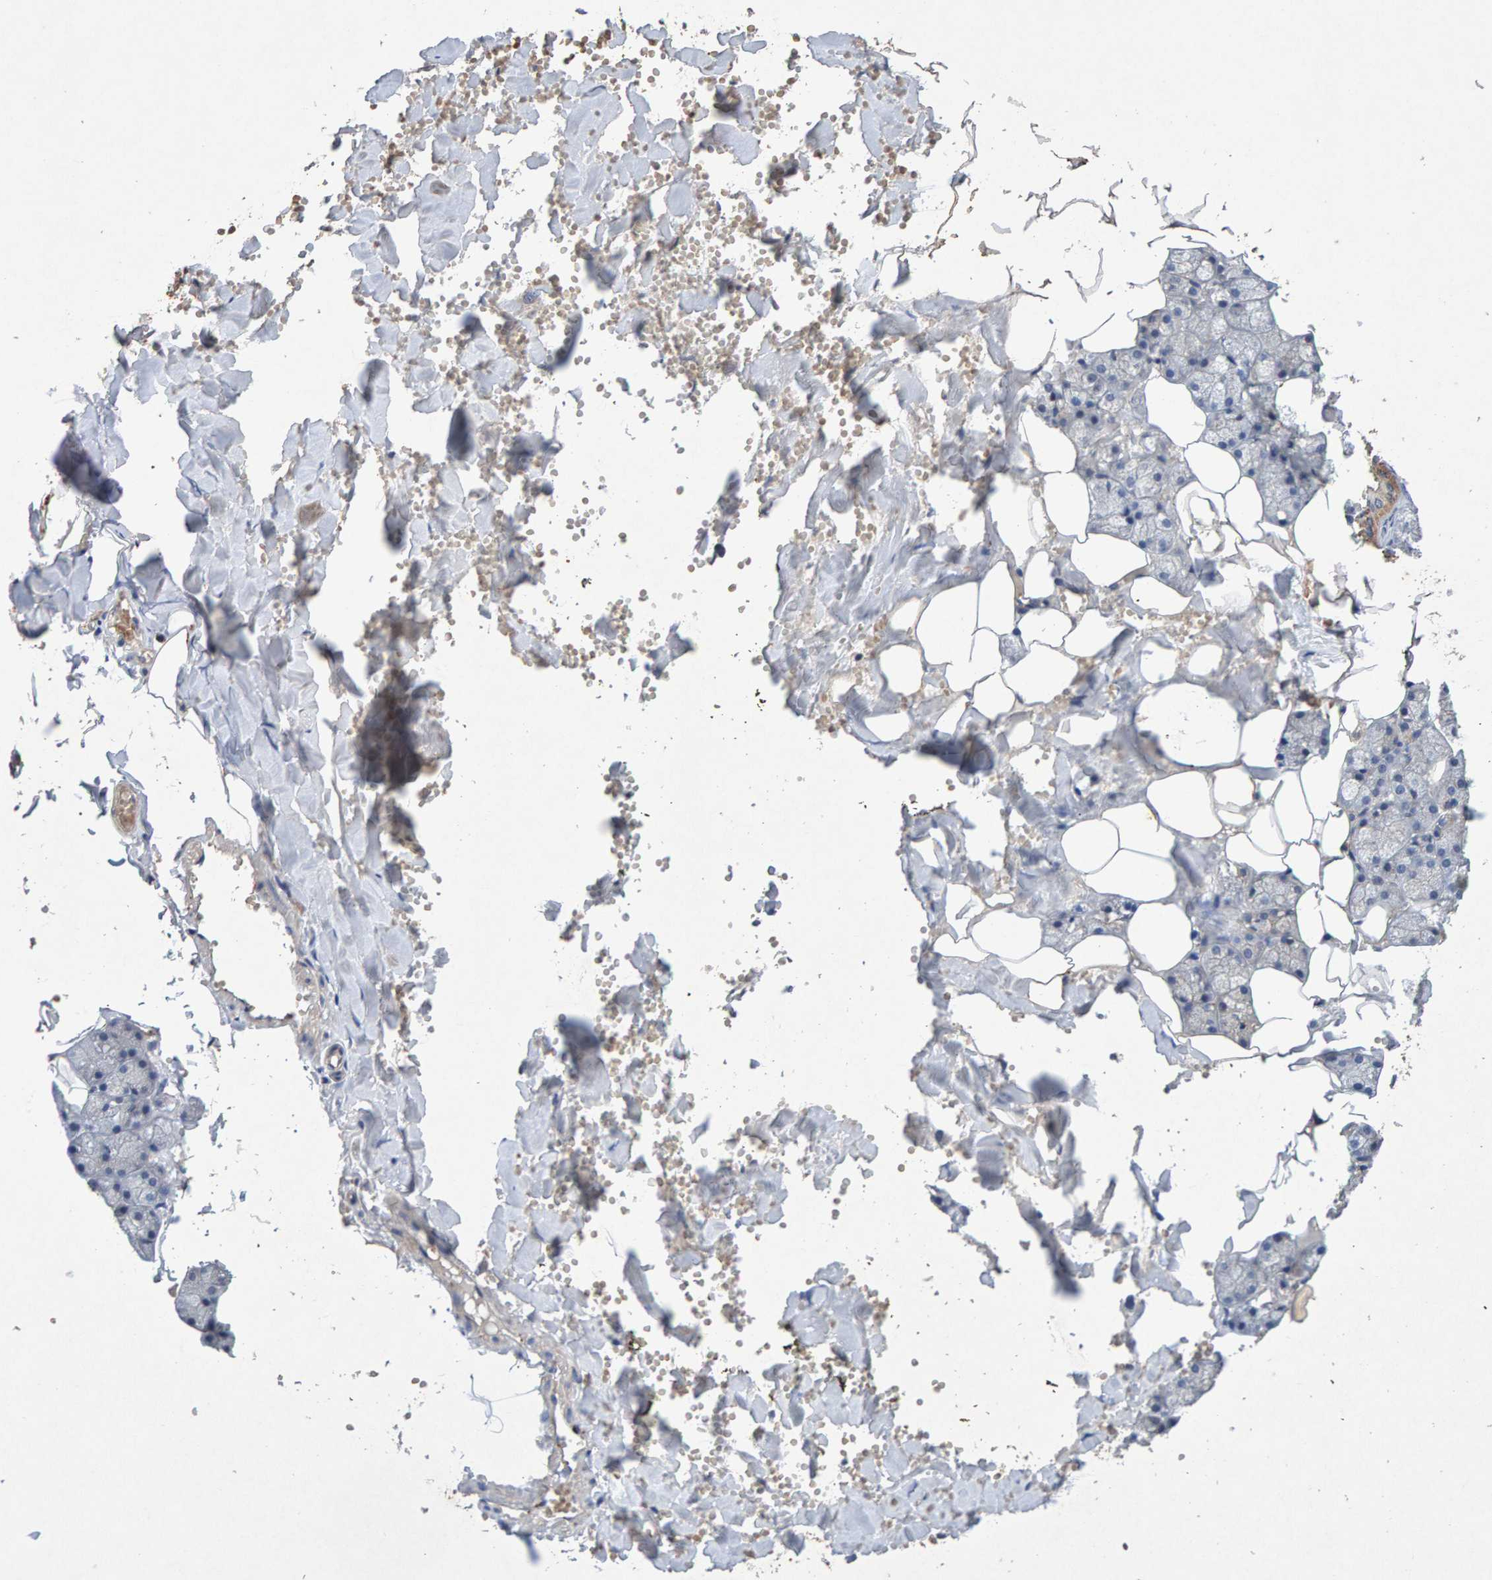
{"staining": {"intensity": "moderate", "quantity": "25%-75%", "location": "cytoplasmic/membranous"}, "tissue": "salivary gland", "cell_type": "Glandular cells", "image_type": "normal", "snomed": [{"axis": "morphology", "description": "Normal tissue, NOS"}, {"axis": "topography", "description": "Salivary gland"}], "caption": "A medium amount of moderate cytoplasmic/membranous expression is identified in about 25%-75% of glandular cells in unremarkable salivary gland. (brown staining indicates protein expression, while blue staining denotes nuclei).", "gene": "EFR3A", "patient": {"sex": "male", "age": 62}}